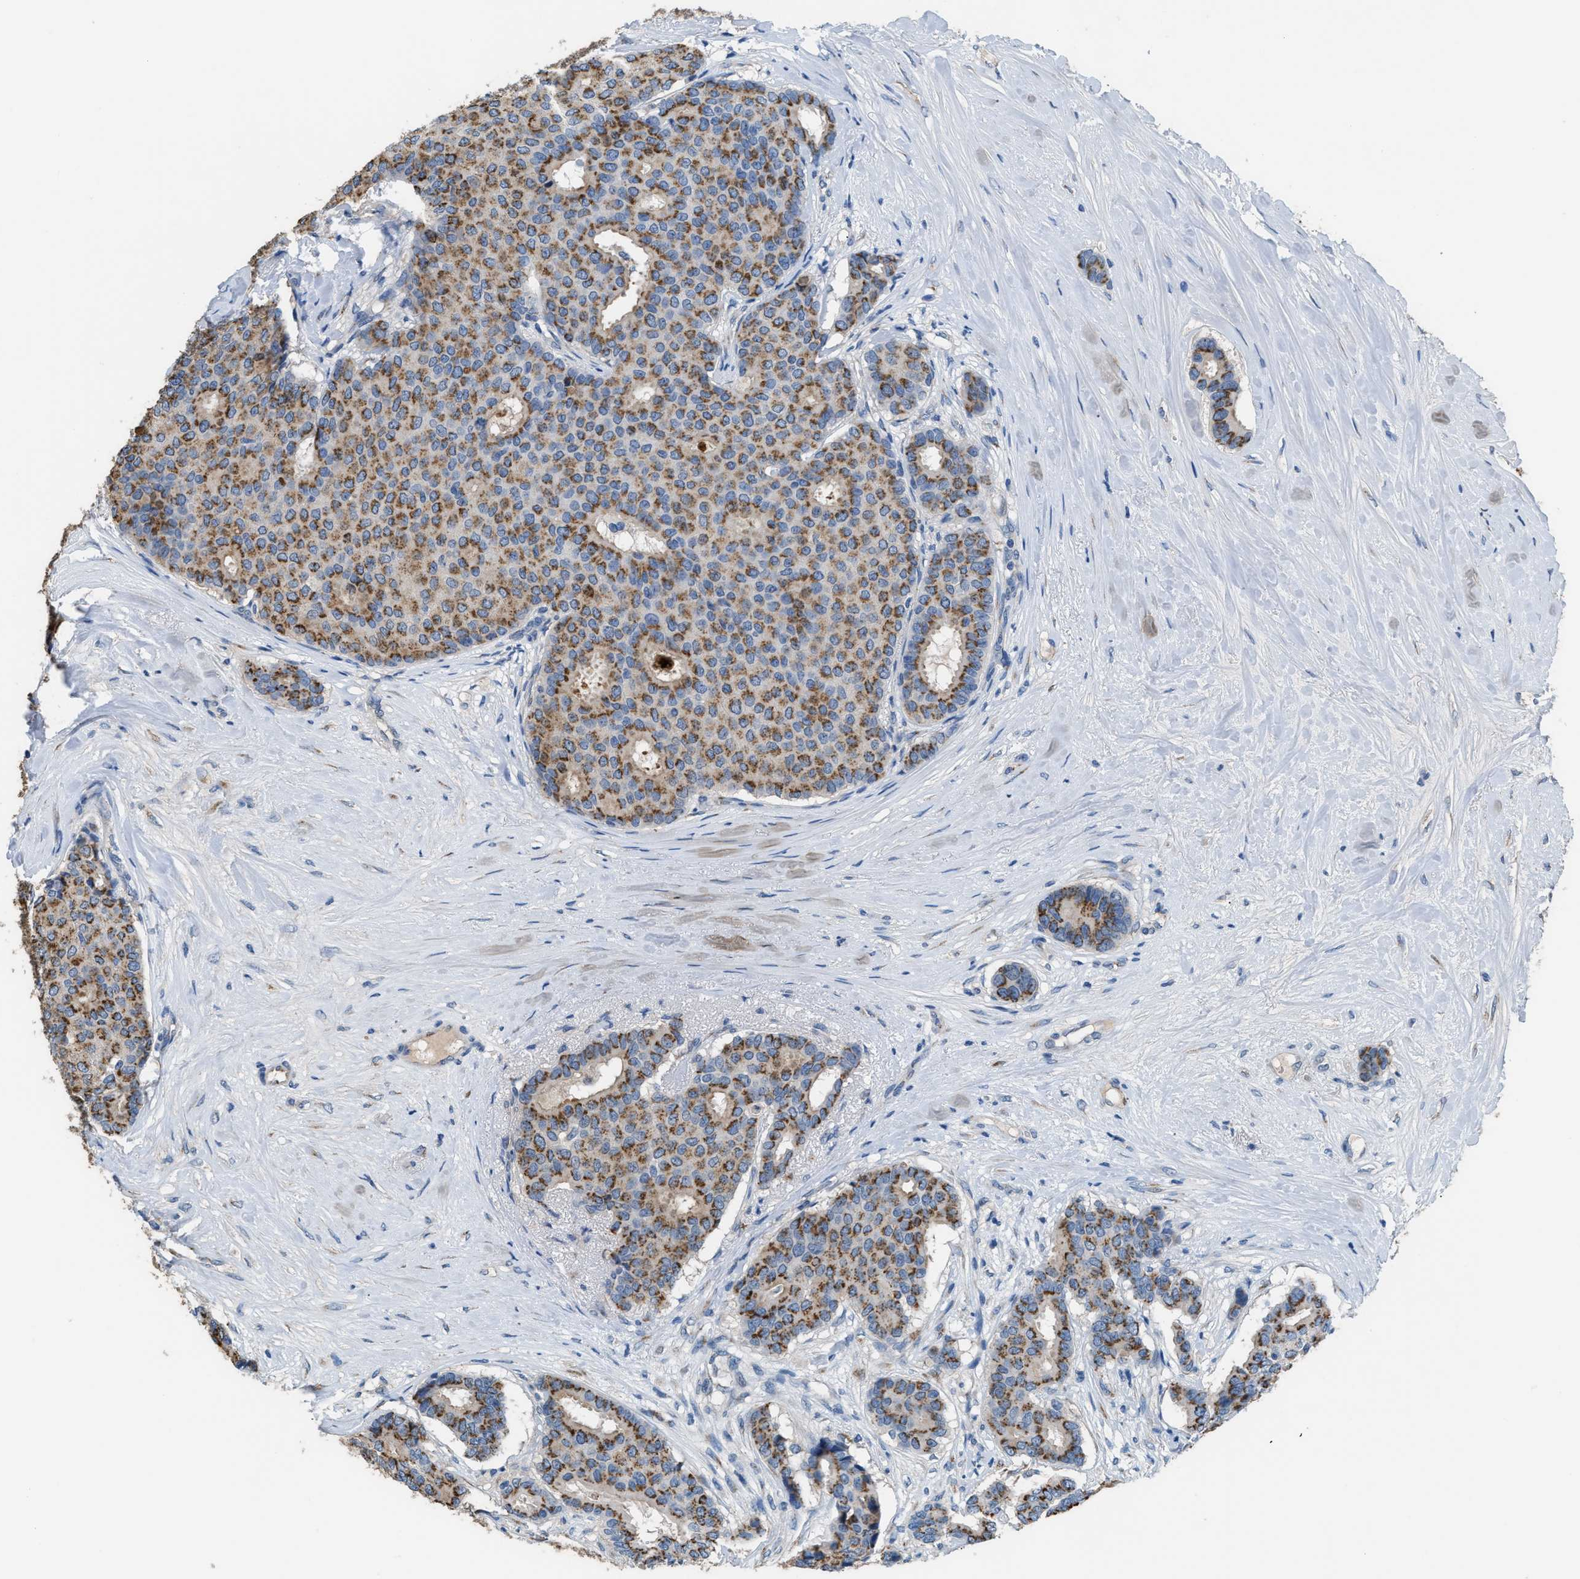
{"staining": {"intensity": "strong", "quantity": ">75%", "location": "cytoplasmic/membranous"}, "tissue": "breast cancer", "cell_type": "Tumor cells", "image_type": "cancer", "snomed": [{"axis": "morphology", "description": "Duct carcinoma"}, {"axis": "topography", "description": "Breast"}], "caption": "Immunohistochemical staining of human breast intraductal carcinoma demonstrates high levels of strong cytoplasmic/membranous protein expression in about >75% of tumor cells.", "gene": "GOLM1", "patient": {"sex": "female", "age": 75}}